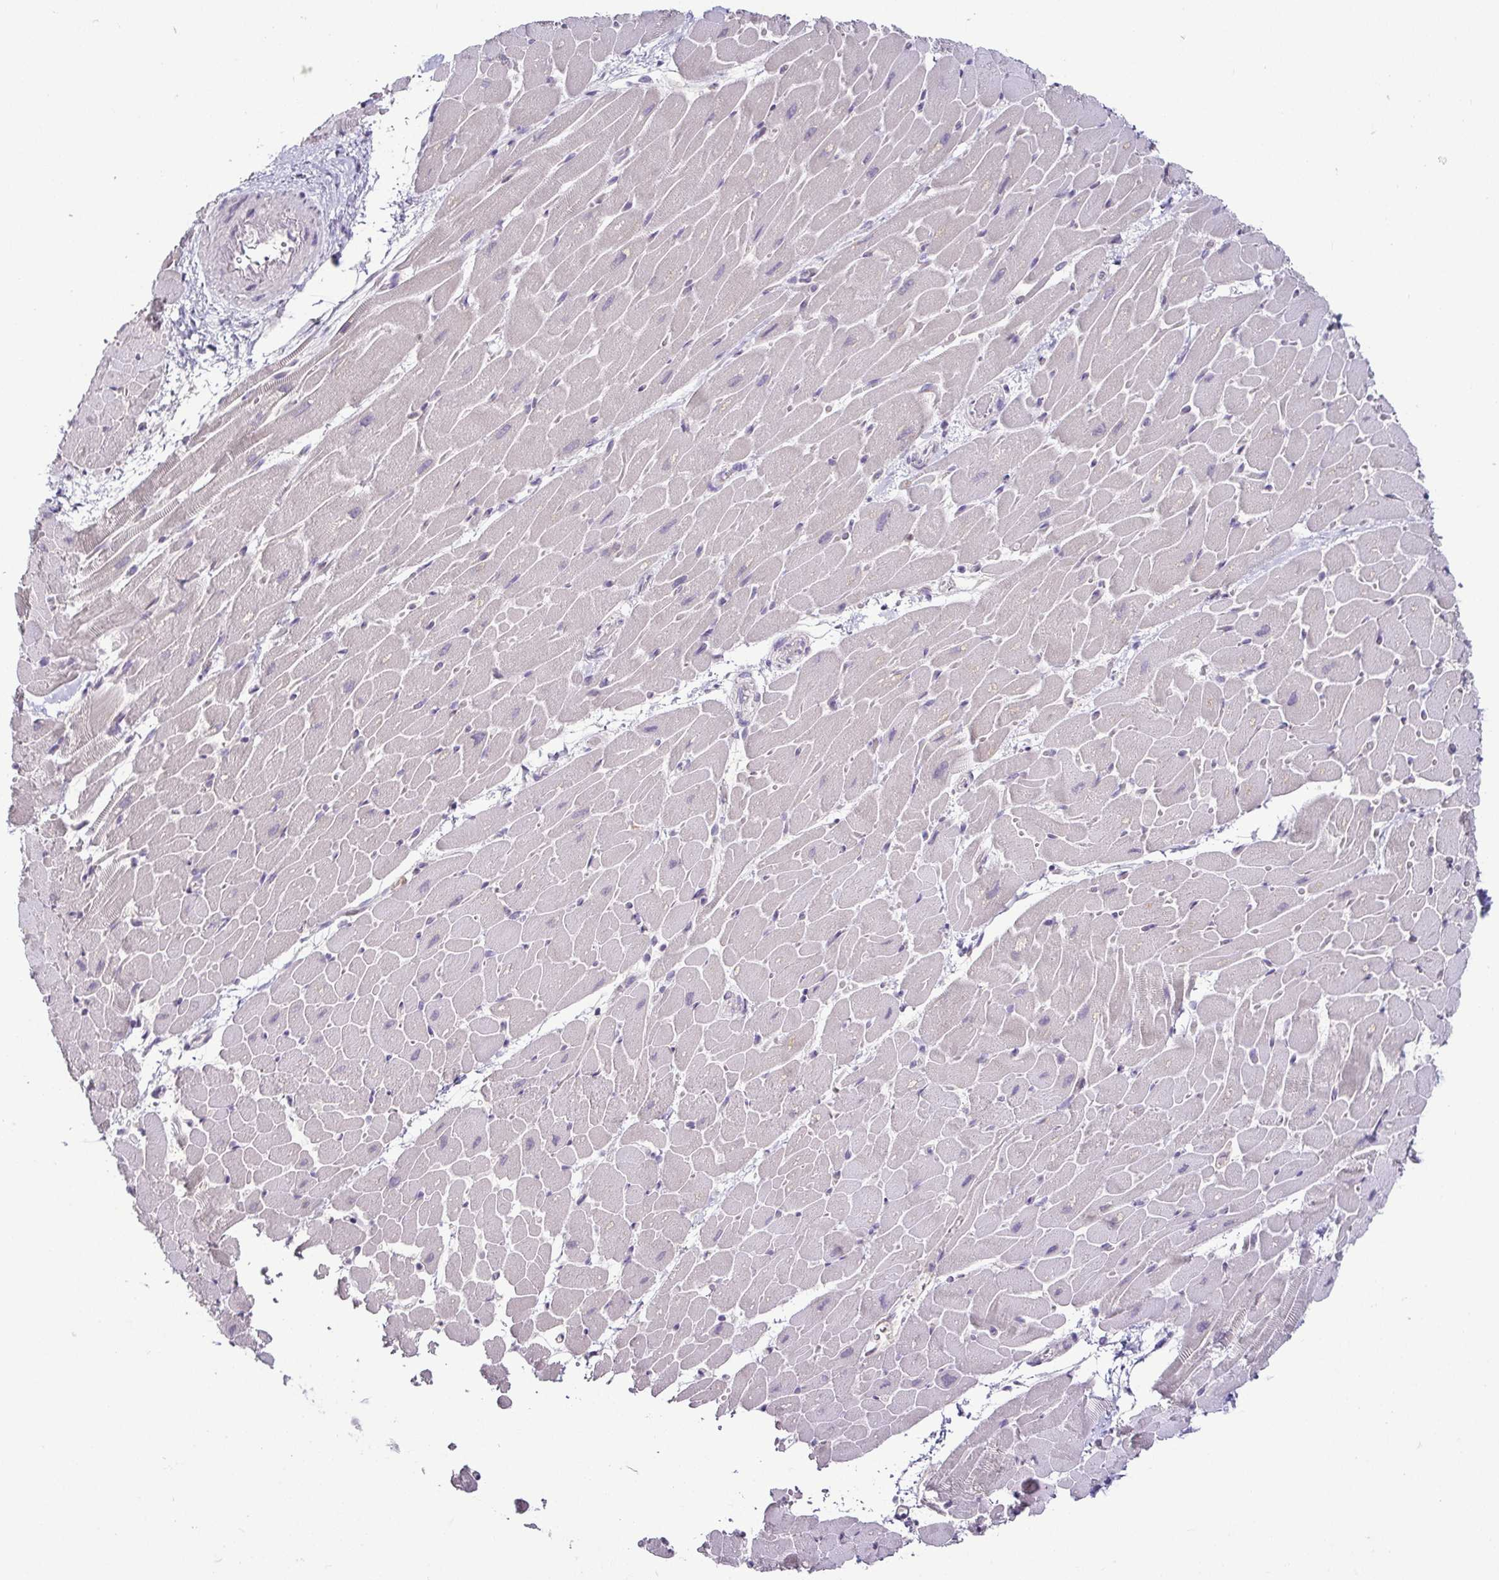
{"staining": {"intensity": "negative", "quantity": "none", "location": "none"}, "tissue": "heart muscle", "cell_type": "Cardiomyocytes", "image_type": "normal", "snomed": [{"axis": "morphology", "description": "Normal tissue, NOS"}, {"axis": "topography", "description": "Heart"}], "caption": "A high-resolution image shows IHC staining of unremarkable heart muscle, which shows no significant positivity in cardiomyocytes. The staining is performed using DAB (3,3'-diaminobenzidine) brown chromogen with nuclei counter-stained in using hematoxylin.", "gene": "HOPX", "patient": {"sex": "male", "age": 37}}